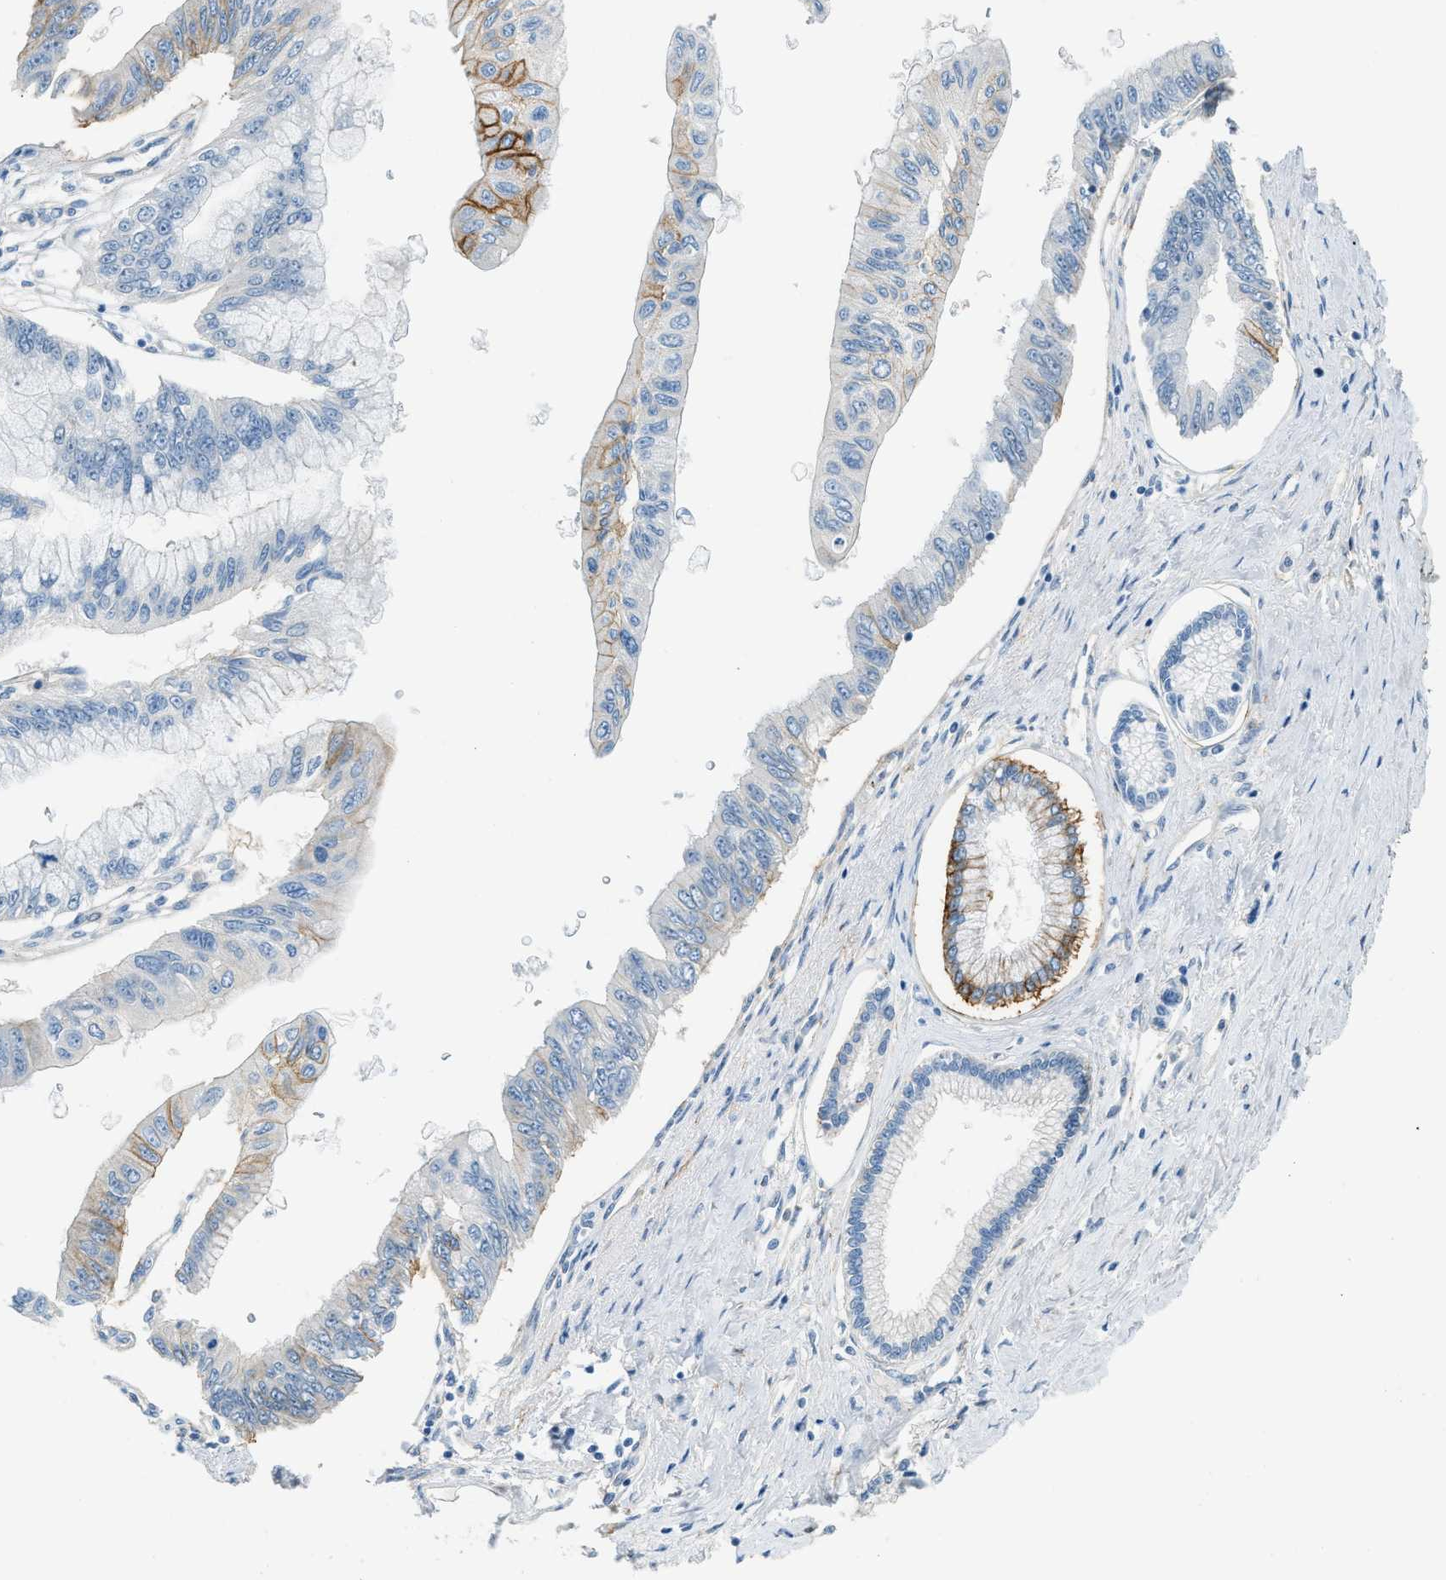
{"staining": {"intensity": "moderate", "quantity": "<25%", "location": "cytoplasmic/membranous"}, "tissue": "pancreatic cancer", "cell_type": "Tumor cells", "image_type": "cancer", "snomed": [{"axis": "morphology", "description": "Adenocarcinoma, NOS"}, {"axis": "topography", "description": "Pancreas"}], "caption": "About <25% of tumor cells in adenocarcinoma (pancreatic) show moderate cytoplasmic/membranous protein expression as visualized by brown immunohistochemical staining.", "gene": "ZNF367", "patient": {"sex": "female", "age": 77}}